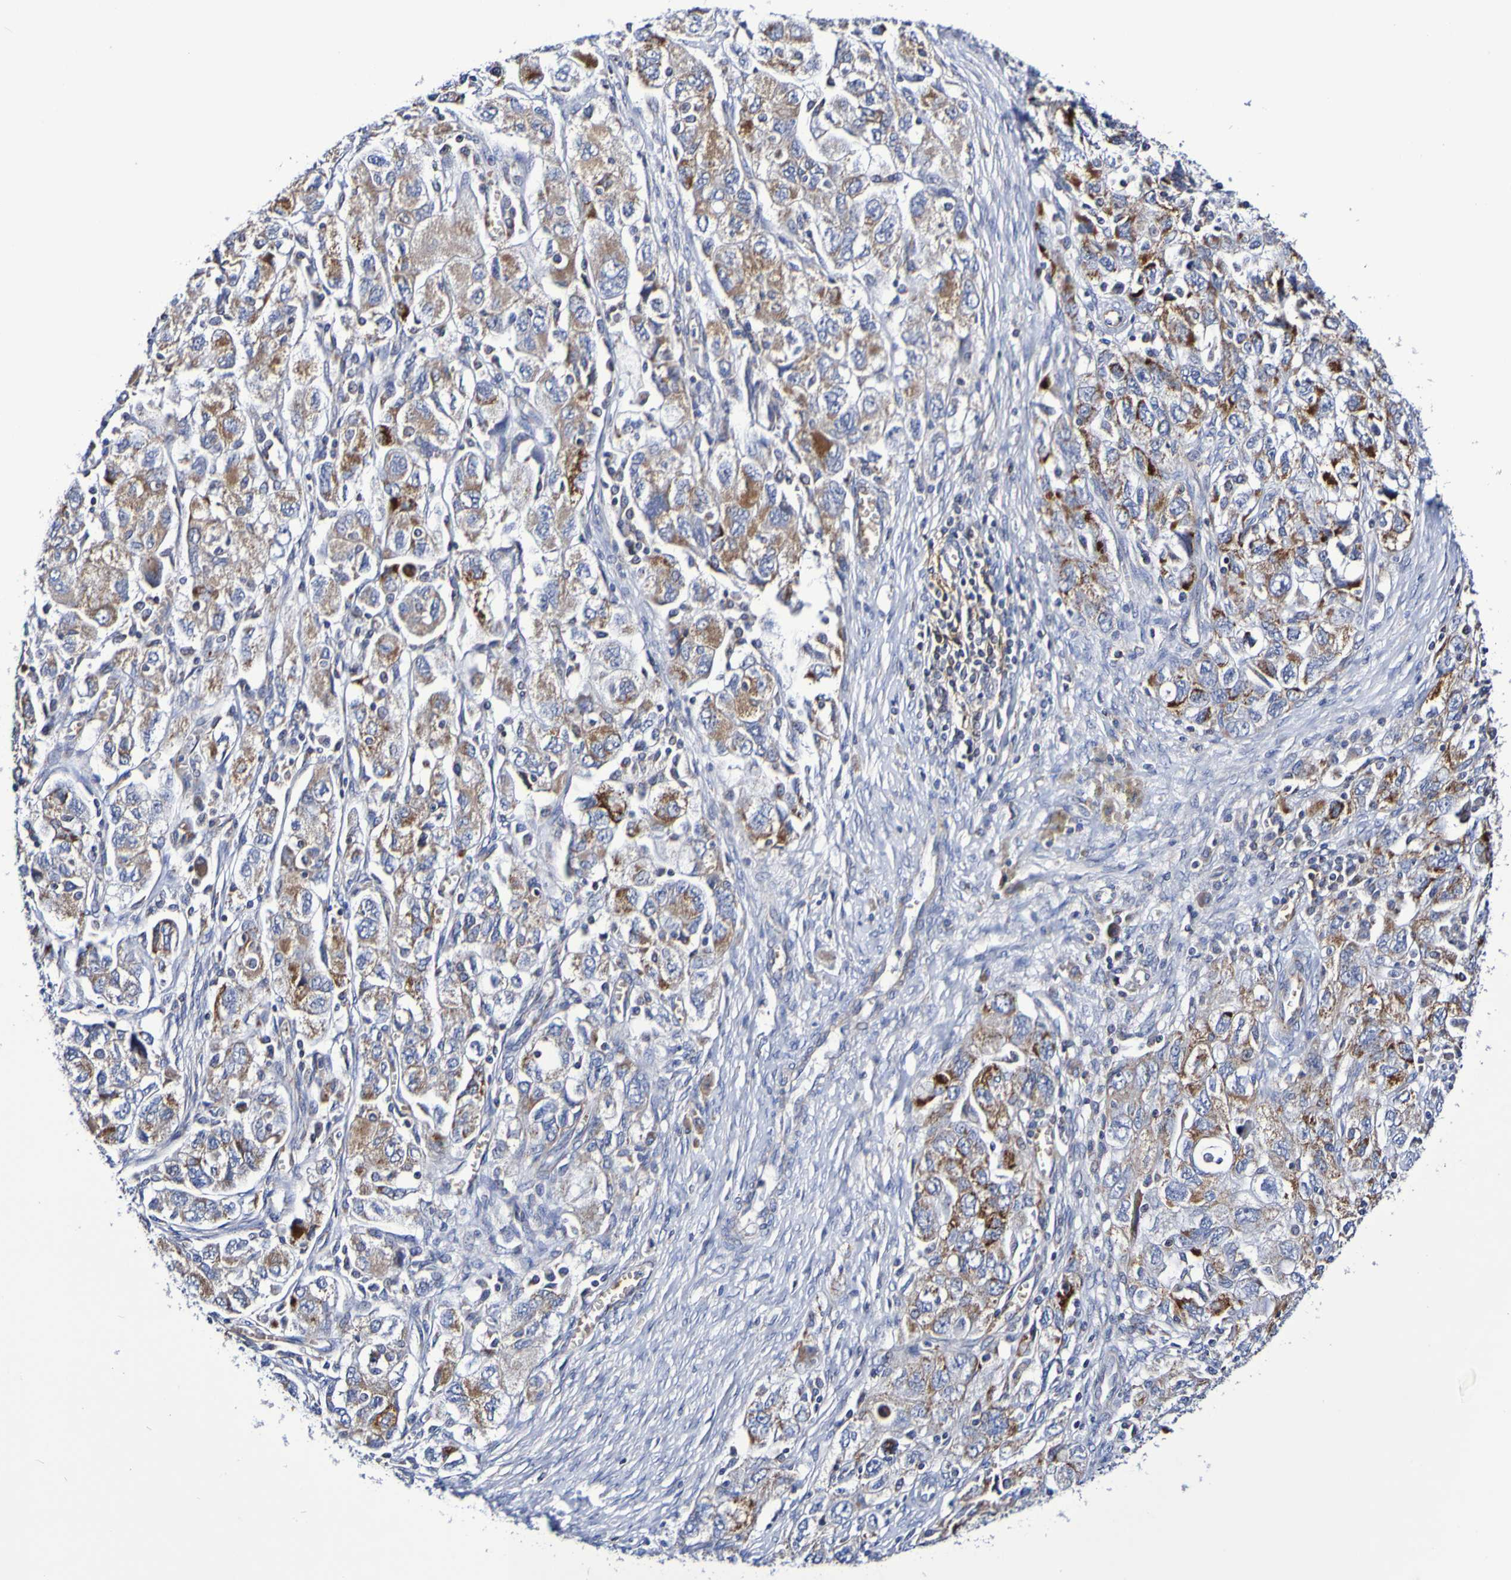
{"staining": {"intensity": "moderate", "quantity": "25%-75%", "location": "cytoplasmic/membranous"}, "tissue": "ovarian cancer", "cell_type": "Tumor cells", "image_type": "cancer", "snomed": [{"axis": "morphology", "description": "Carcinoma, NOS"}, {"axis": "morphology", "description": "Cystadenocarcinoma, serous, NOS"}, {"axis": "topography", "description": "Ovary"}], "caption": "The photomicrograph reveals a brown stain indicating the presence of a protein in the cytoplasmic/membranous of tumor cells in ovarian cancer.", "gene": "WNT4", "patient": {"sex": "female", "age": 69}}